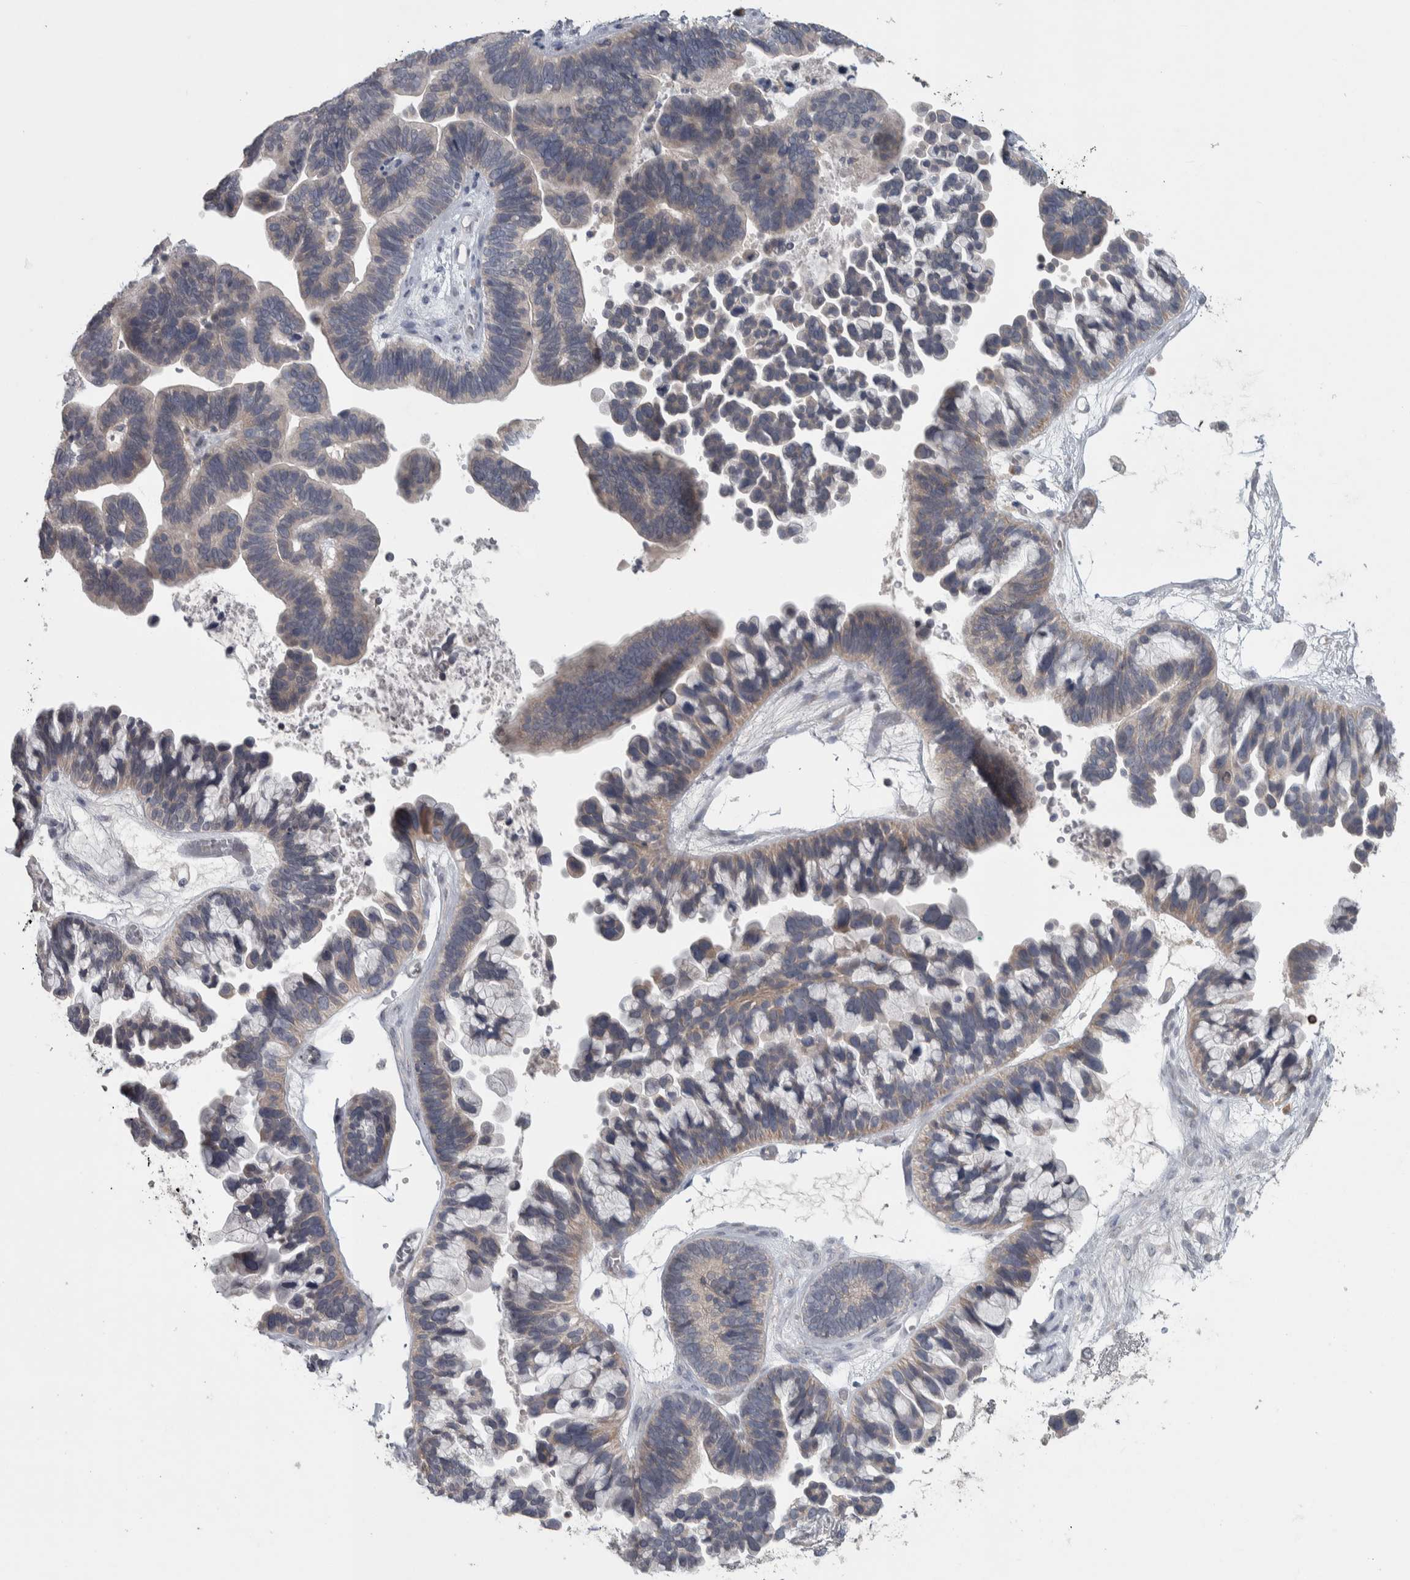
{"staining": {"intensity": "weak", "quantity": "<25%", "location": "cytoplasmic/membranous"}, "tissue": "ovarian cancer", "cell_type": "Tumor cells", "image_type": "cancer", "snomed": [{"axis": "morphology", "description": "Cystadenocarcinoma, serous, NOS"}, {"axis": "topography", "description": "Ovary"}], "caption": "Tumor cells are negative for protein expression in human serous cystadenocarcinoma (ovarian). (Stains: DAB (3,3'-diaminobenzidine) immunohistochemistry (IHC) with hematoxylin counter stain, Microscopy: brightfield microscopy at high magnification).", "gene": "SRP68", "patient": {"sex": "female", "age": 56}}